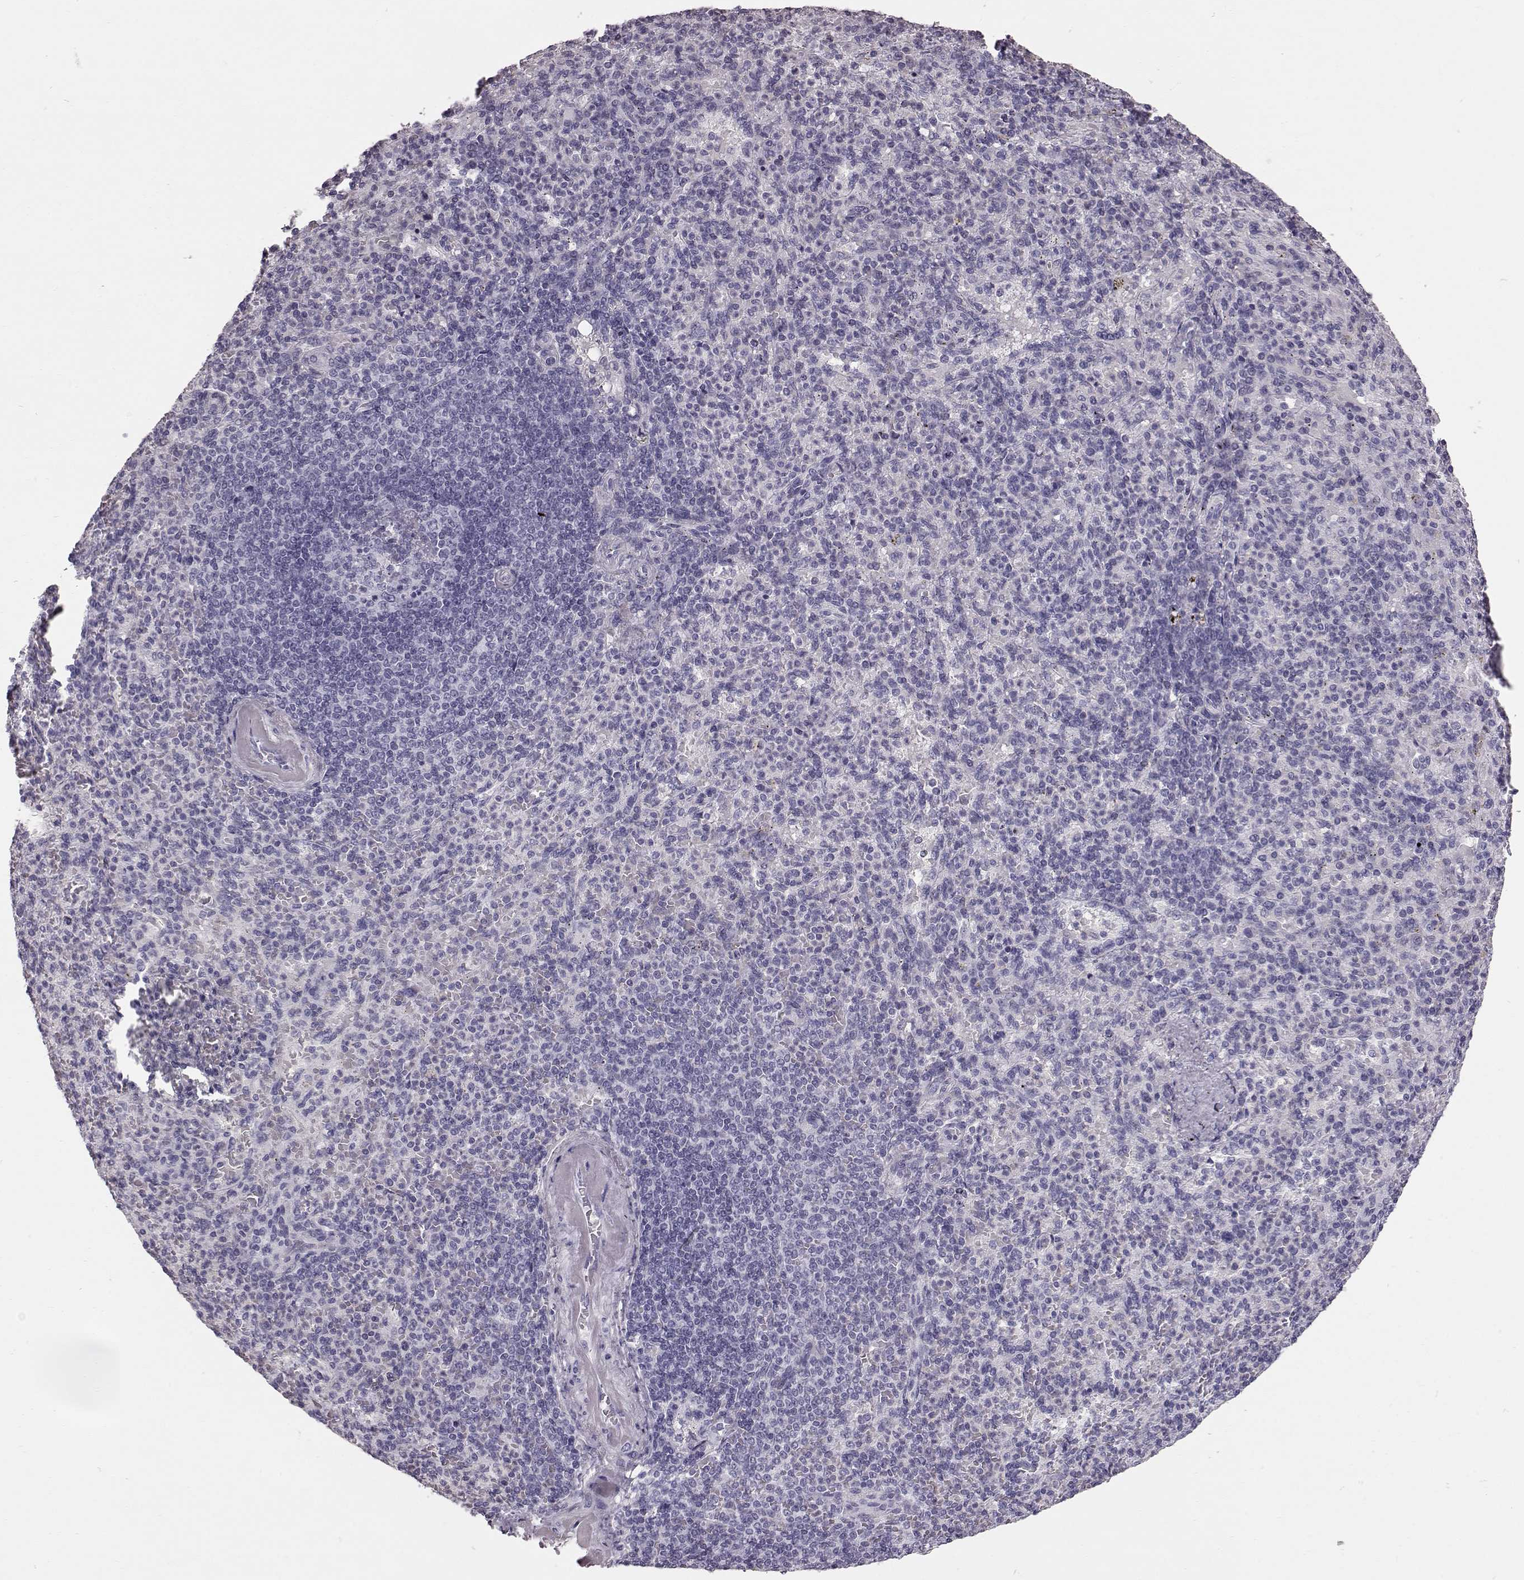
{"staining": {"intensity": "strong", "quantity": "<25%", "location": "cytoplasmic/membranous"}, "tissue": "spleen", "cell_type": "Cells in red pulp", "image_type": "normal", "snomed": [{"axis": "morphology", "description": "Normal tissue, NOS"}, {"axis": "topography", "description": "Spleen"}], "caption": "Immunohistochemical staining of unremarkable human spleen reveals <25% levels of strong cytoplasmic/membranous protein expression in approximately <25% of cells in red pulp. (DAB IHC, brown staining for protein, blue staining for nuclei).", "gene": "FUT4", "patient": {"sex": "female", "age": 74}}